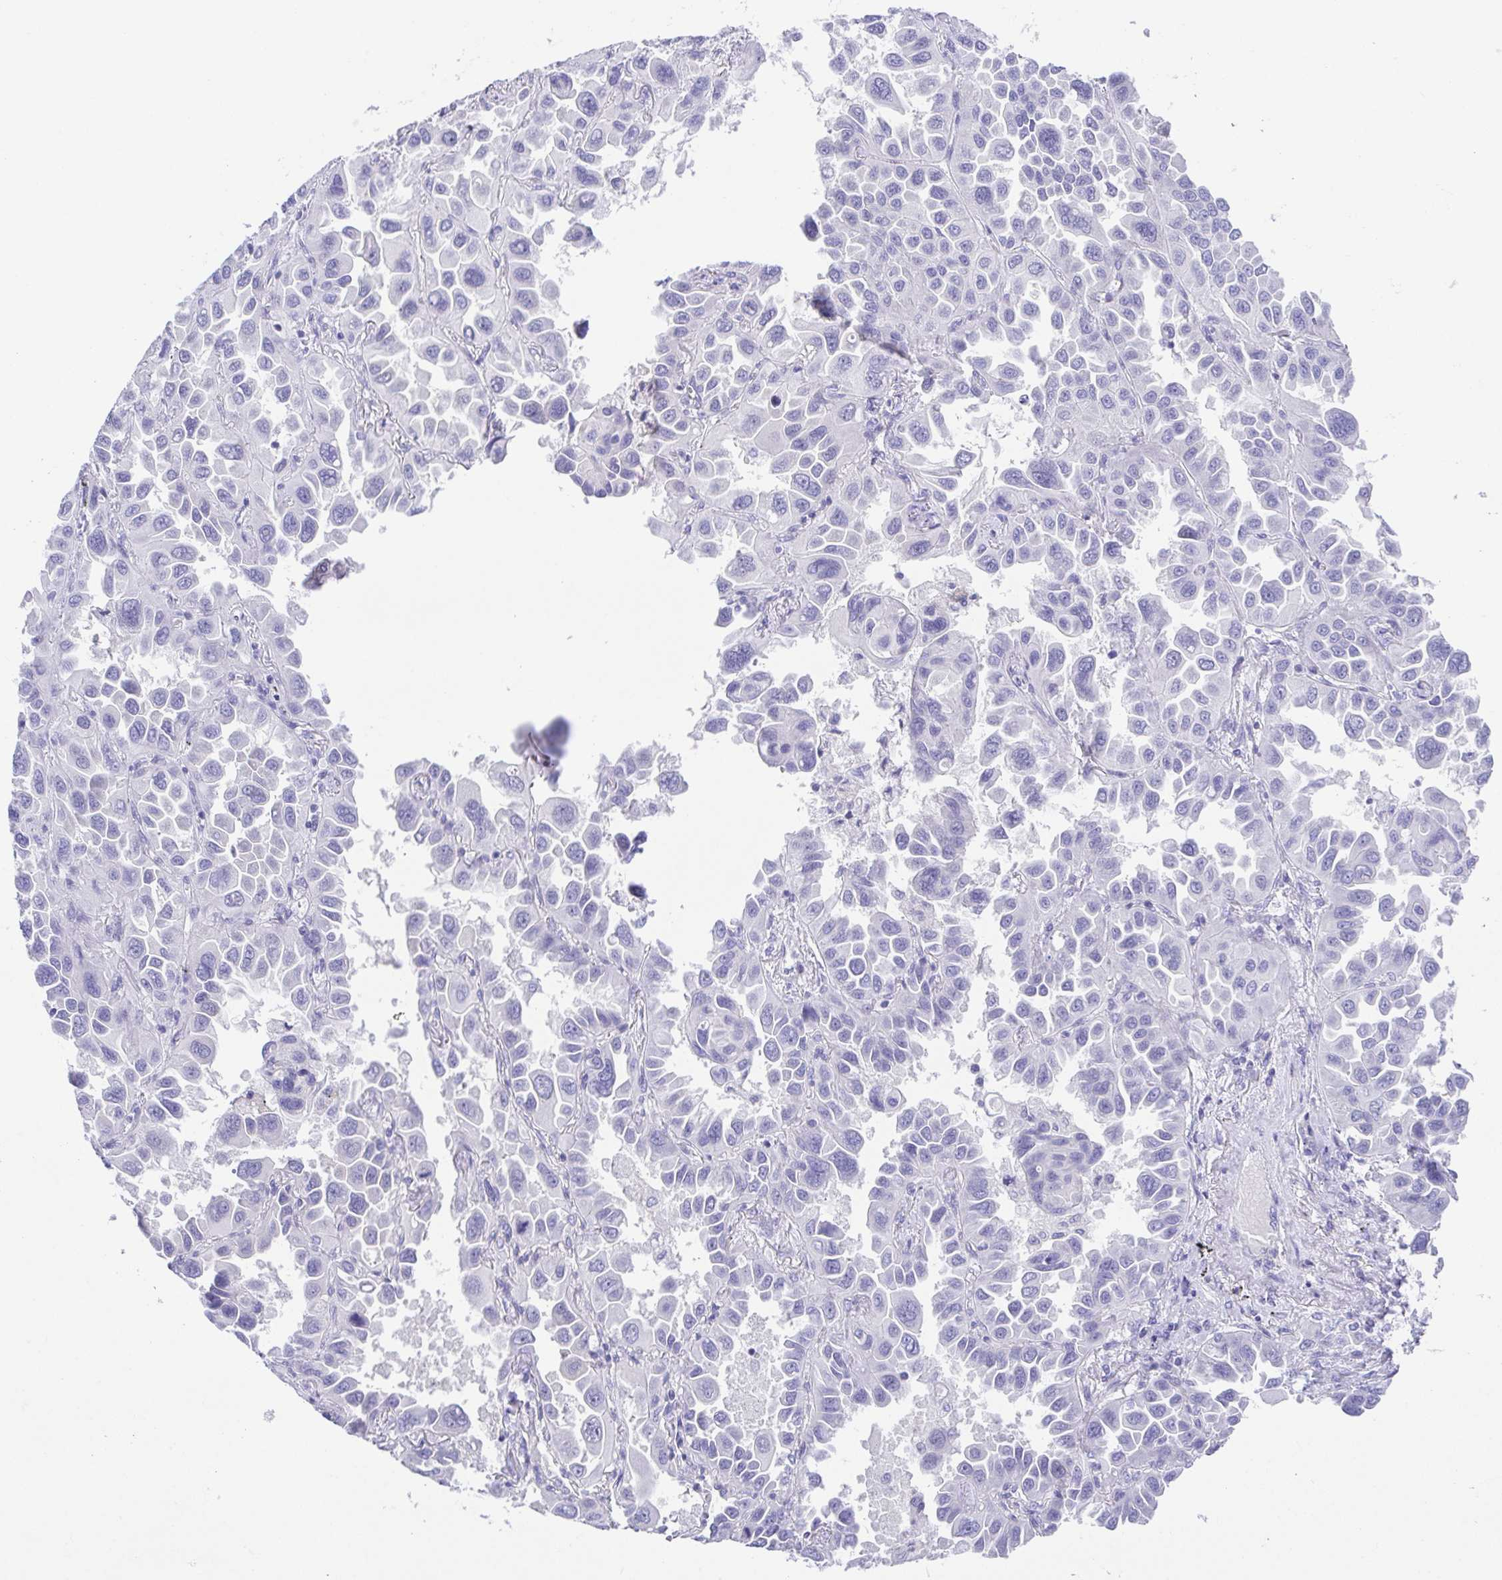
{"staining": {"intensity": "negative", "quantity": "none", "location": "none"}, "tissue": "lung cancer", "cell_type": "Tumor cells", "image_type": "cancer", "snomed": [{"axis": "morphology", "description": "Adenocarcinoma, NOS"}, {"axis": "topography", "description": "Lung"}], "caption": "Immunohistochemistry photomicrograph of human adenocarcinoma (lung) stained for a protein (brown), which exhibits no positivity in tumor cells.", "gene": "LUZP4", "patient": {"sex": "male", "age": 64}}